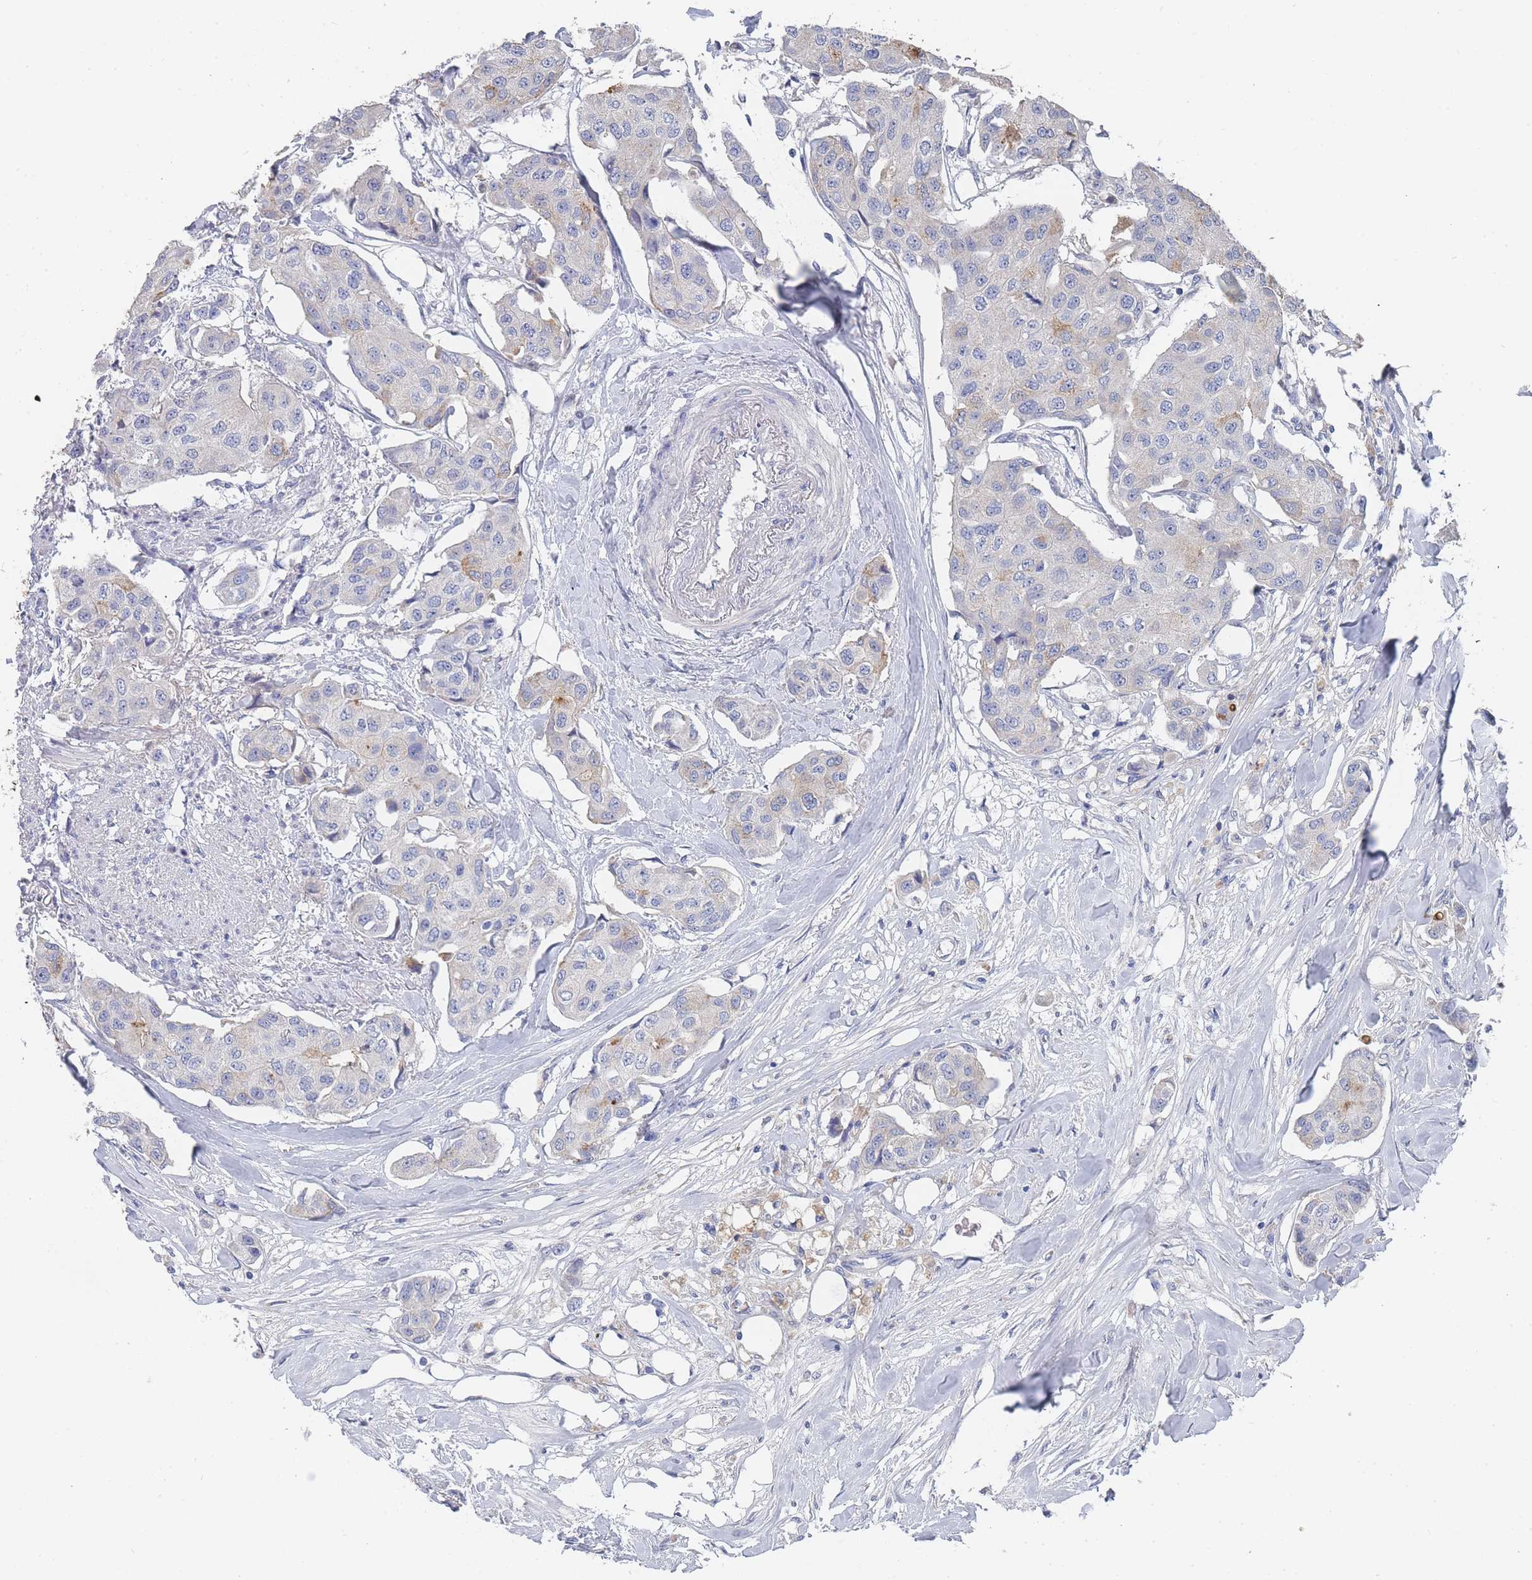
{"staining": {"intensity": "negative", "quantity": "none", "location": "none"}, "tissue": "breast cancer", "cell_type": "Tumor cells", "image_type": "cancer", "snomed": [{"axis": "morphology", "description": "Duct carcinoma"}, {"axis": "topography", "description": "Breast"}, {"axis": "topography", "description": "Lymph node"}], "caption": "Tumor cells are negative for protein expression in human breast infiltrating ductal carcinoma.", "gene": "ACAD11", "patient": {"sex": "female", "age": 80}}